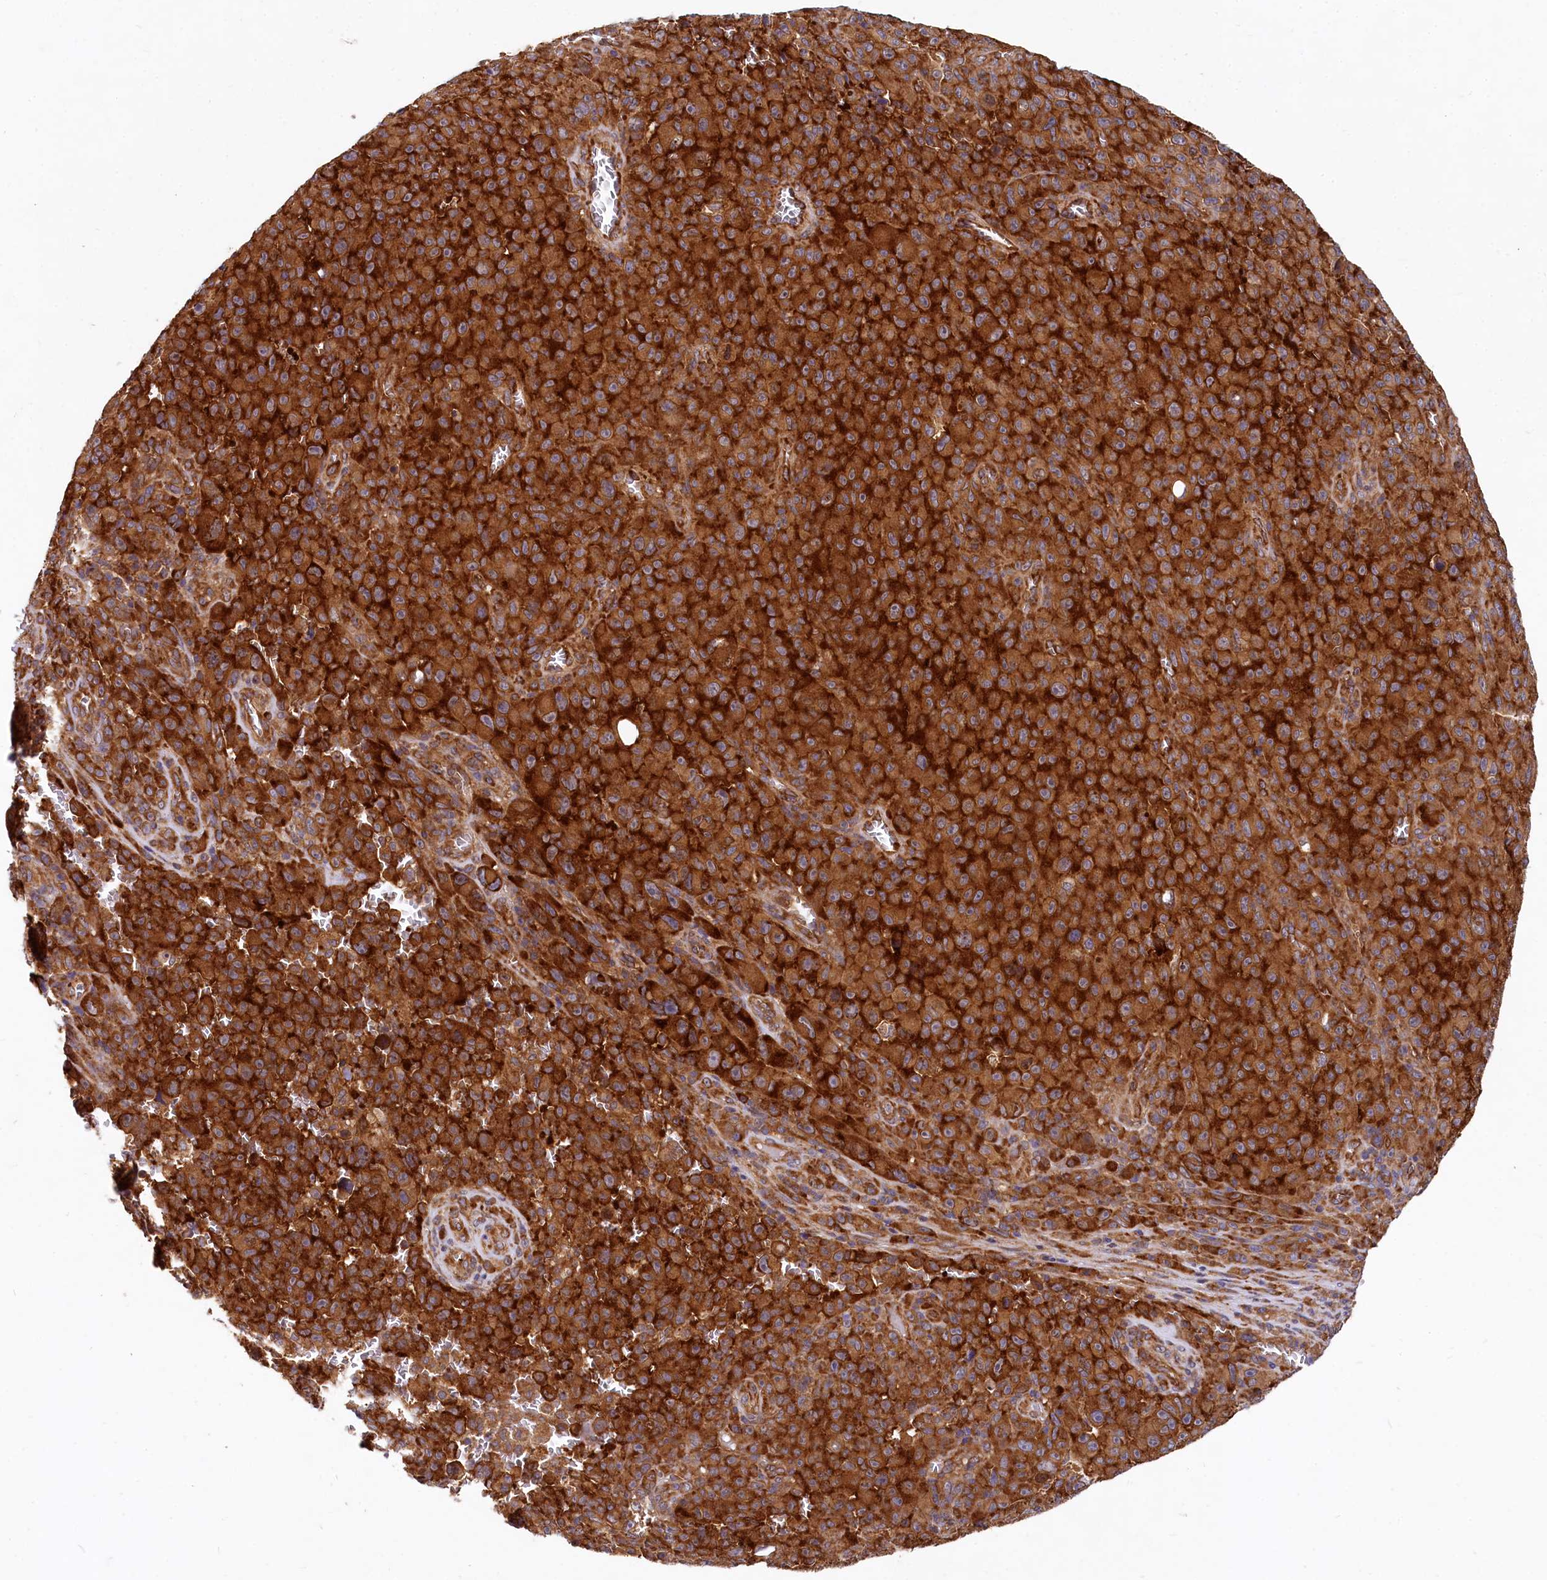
{"staining": {"intensity": "strong", "quantity": ">75%", "location": "cytoplasmic/membranous"}, "tissue": "melanoma", "cell_type": "Tumor cells", "image_type": "cancer", "snomed": [{"axis": "morphology", "description": "Malignant melanoma, NOS"}, {"axis": "topography", "description": "Skin"}], "caption": "IHC micrograph of human malignant melanoma stained for a protein (brown), which shows high levels of strong cytoplasmic/membranous staining in approximately >75% of tumor cells.", "gene": "EIF2B2", "patient": {"sex": "female", "age": 82}}